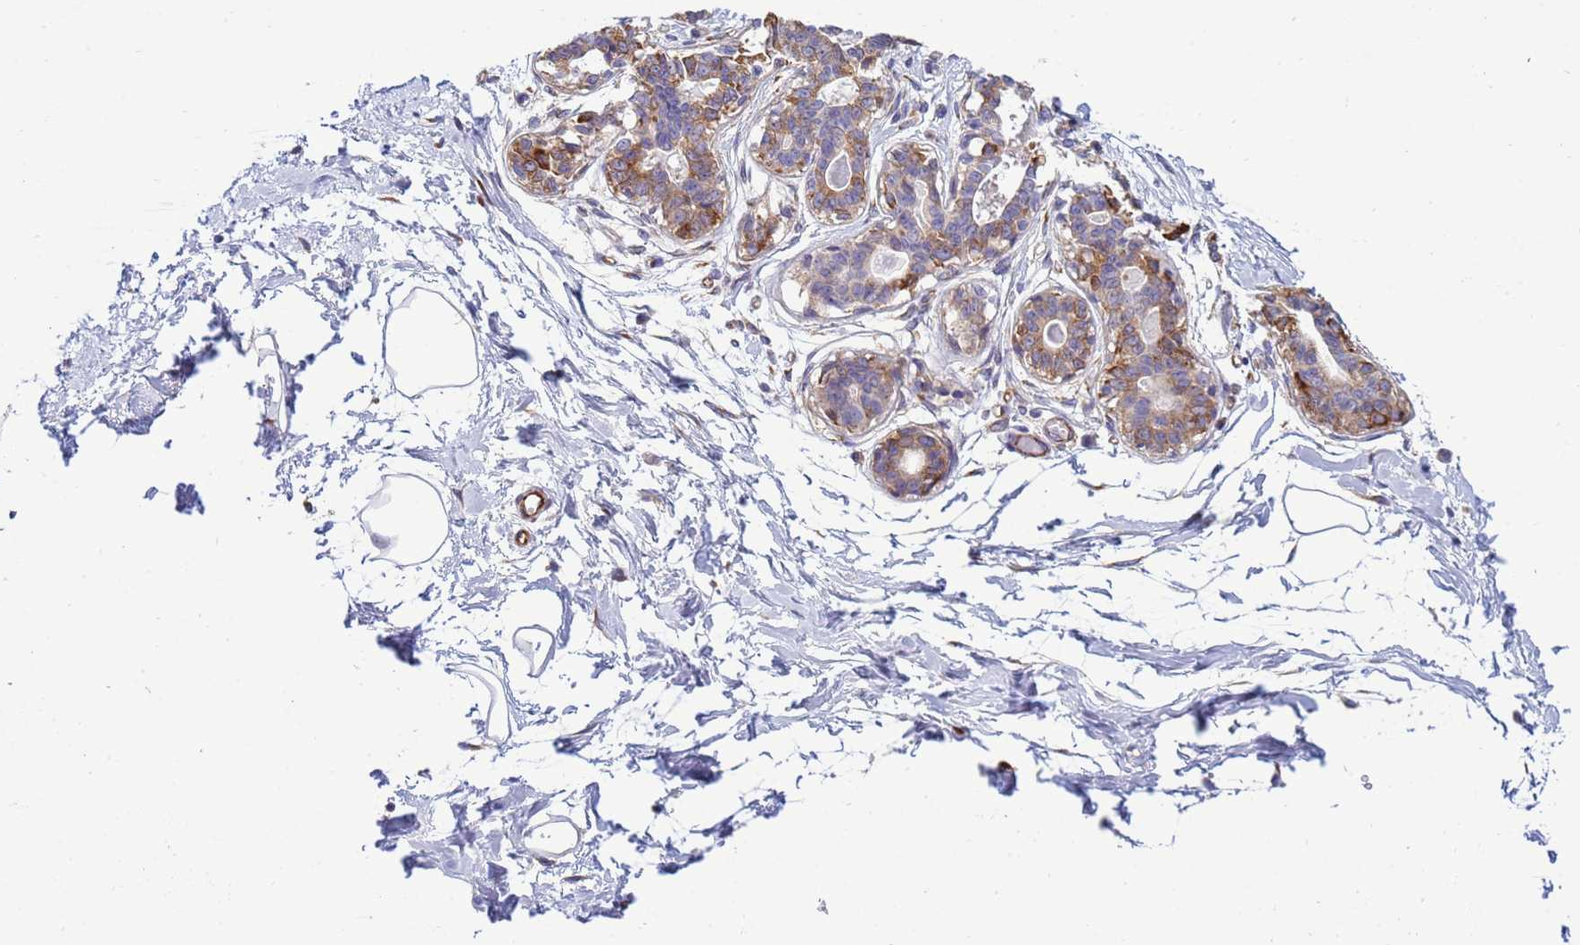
{"staining": {"intensity": "negative", "quantity": "none", "location": "none"}, "tissue": "breast", "cell_type": "Adipocytes", "image_type": "normal", "snomed": [{"axis": "morphology", "description": "Normal tissue, NOS"}, {"axis": "topography", "description": "Breast"}], "caption": "Adipocytes are negative for brown protein staining in normal breast. (DAB (3,3'-diaminobenzidine) immunohistochemistry with hematoxylin counter stain).", "gene": "TRPC6", "patient": {"sex": "female", "age": 45}}